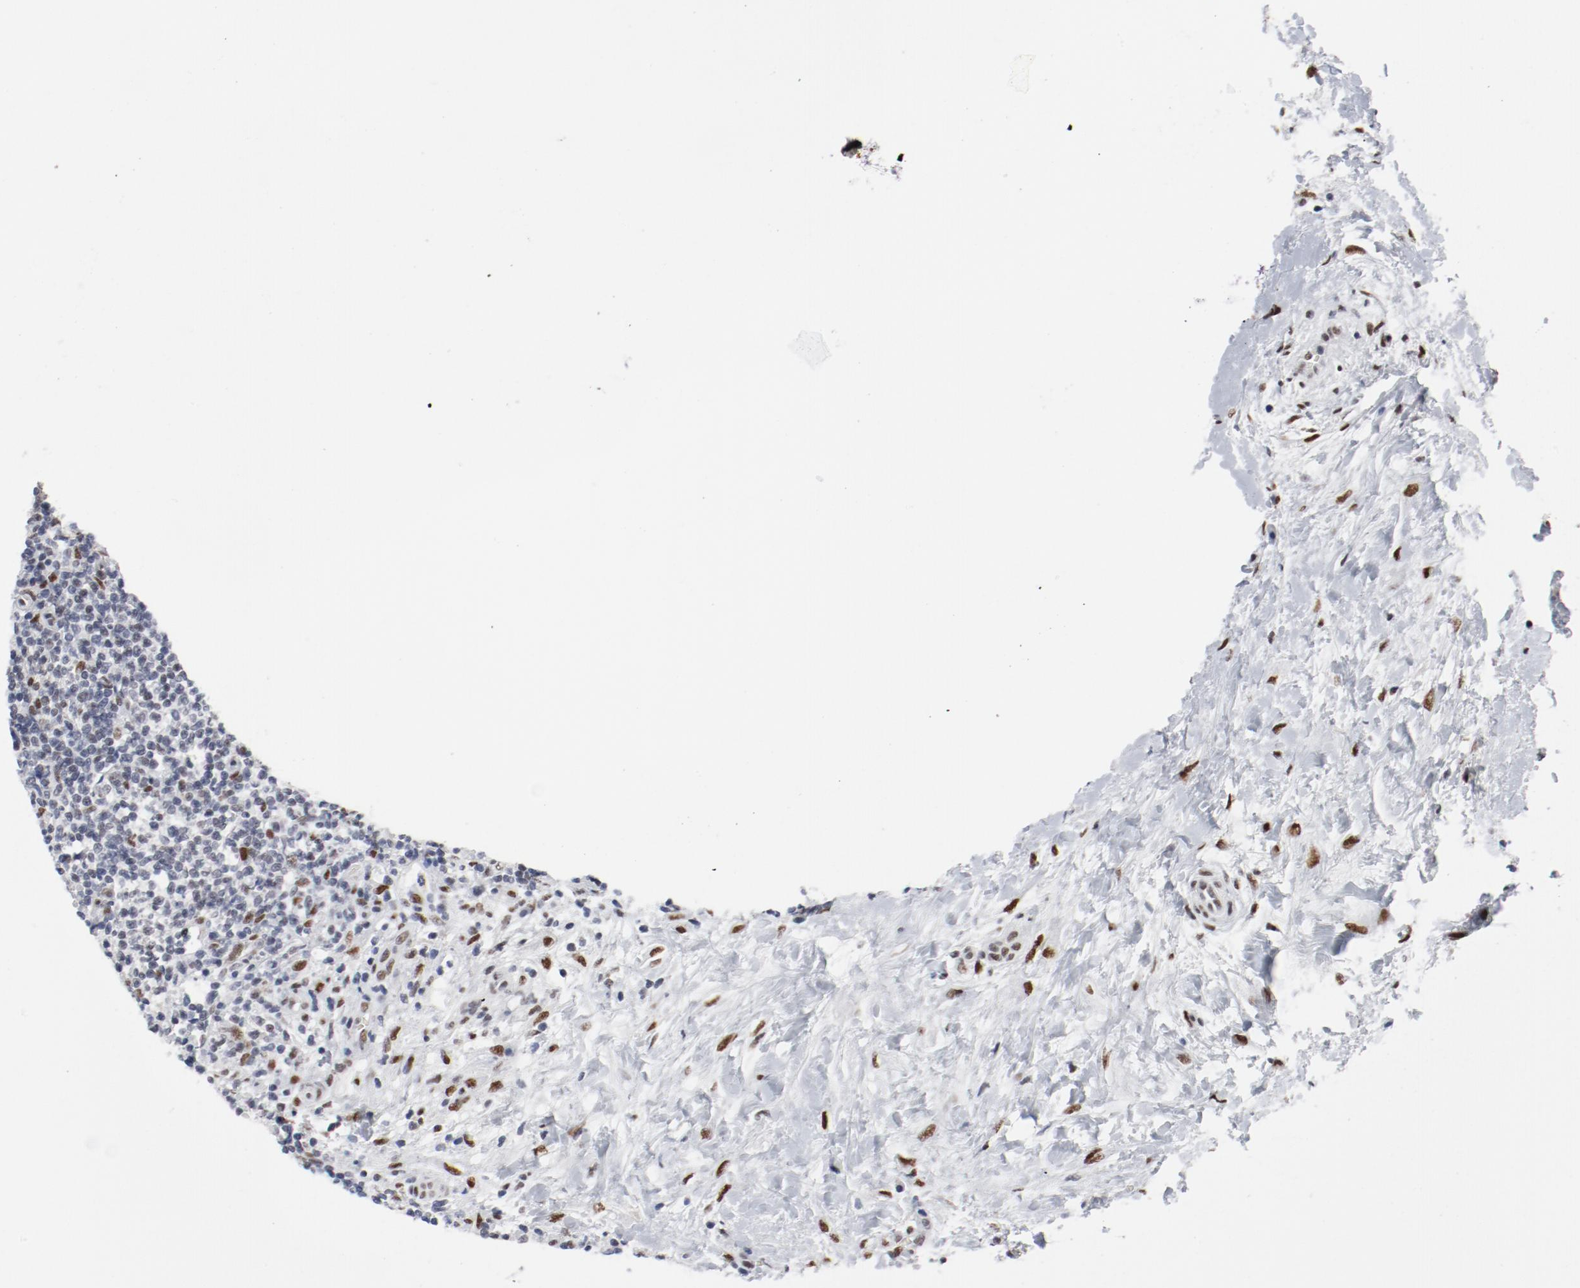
{"staining": {"intensity": "moderate", "quantity": "25%-75%", "location": "nuclear"}, "tissue": "lymphoma", "cell_type": "Tumor cells", "image_type": "cancer", "snomed": [{"axis": "morphology", "description": "Malignant lymphoma, non-Hodgkin's type, Low grade"}, {"axis": "topography", "description": "Lymph node"}], "caption": "Immunohistochemistry (IHC) of human malignant lymphoma, non-Hodgkin's type (low-grade) shows medium levels of moderate nuclear staining in about 25%-75% of tumor cells. The protein is stained brown, and the nuclei are stained in blue (DAB IHC with brightfield microscopy, high magnification).", "gene": "ARNT", "patient": {"sex": "female", "age": 76}}